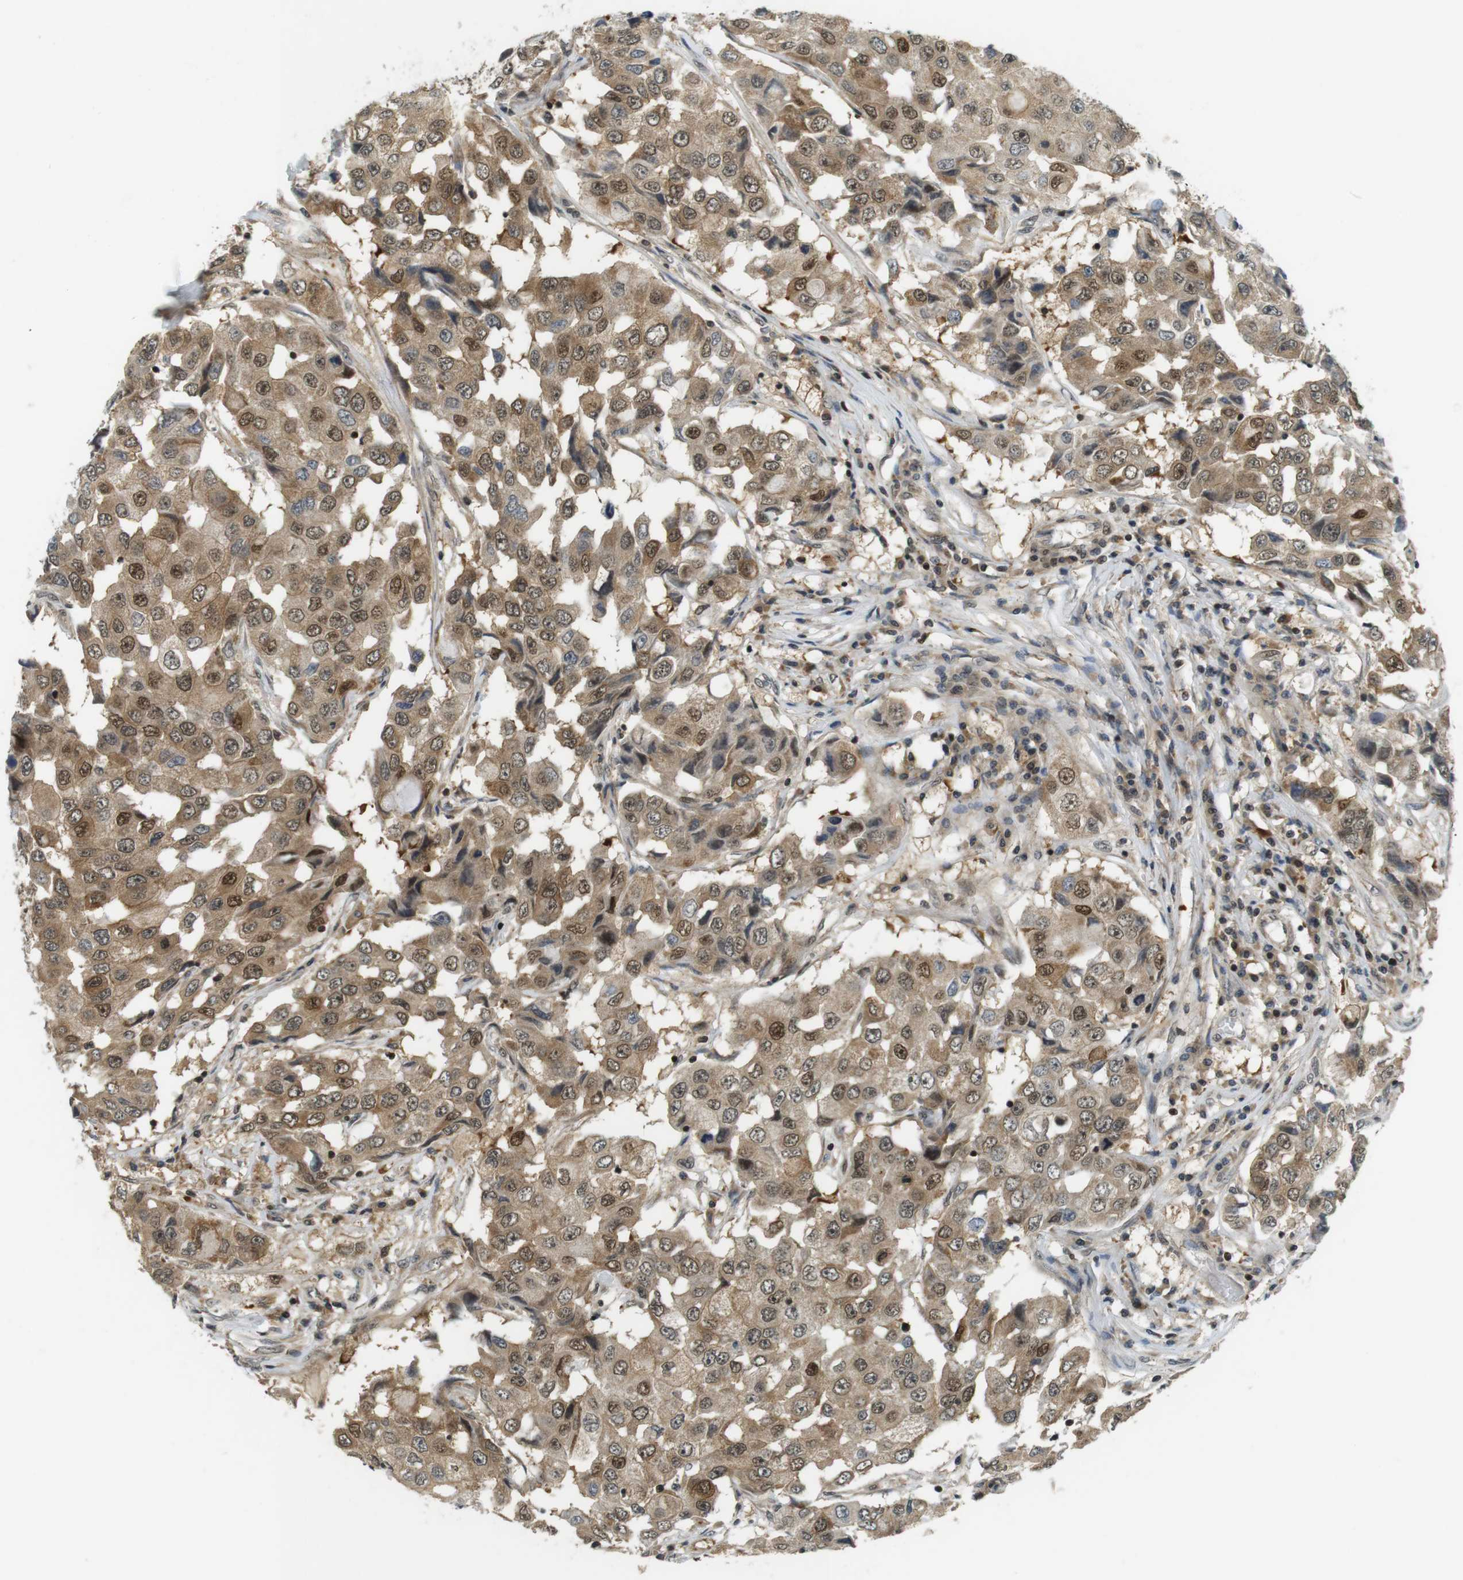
{"staining": {"intensity": "moderate", "quantity": ">75%", "location": "cytoplasmic/membranous,nuclear"}, "tissue": "breast cancer", "cell_type": "Tumor cells", "image_type": "cancer", "snomed": [{"axis": "morphology", "description": "Duct carcinoma"}, {"axis": "topography", "description": "Breast"}], "caption": "This is a micrograph of immunohistochemistry (IHC) staining of breast cancer, which shows moderate staining in the cytoplasmic/membranous and nuclear of tumor cells.", "gene": "BRD4", "patient": {"sex": "female", "age": 27}}